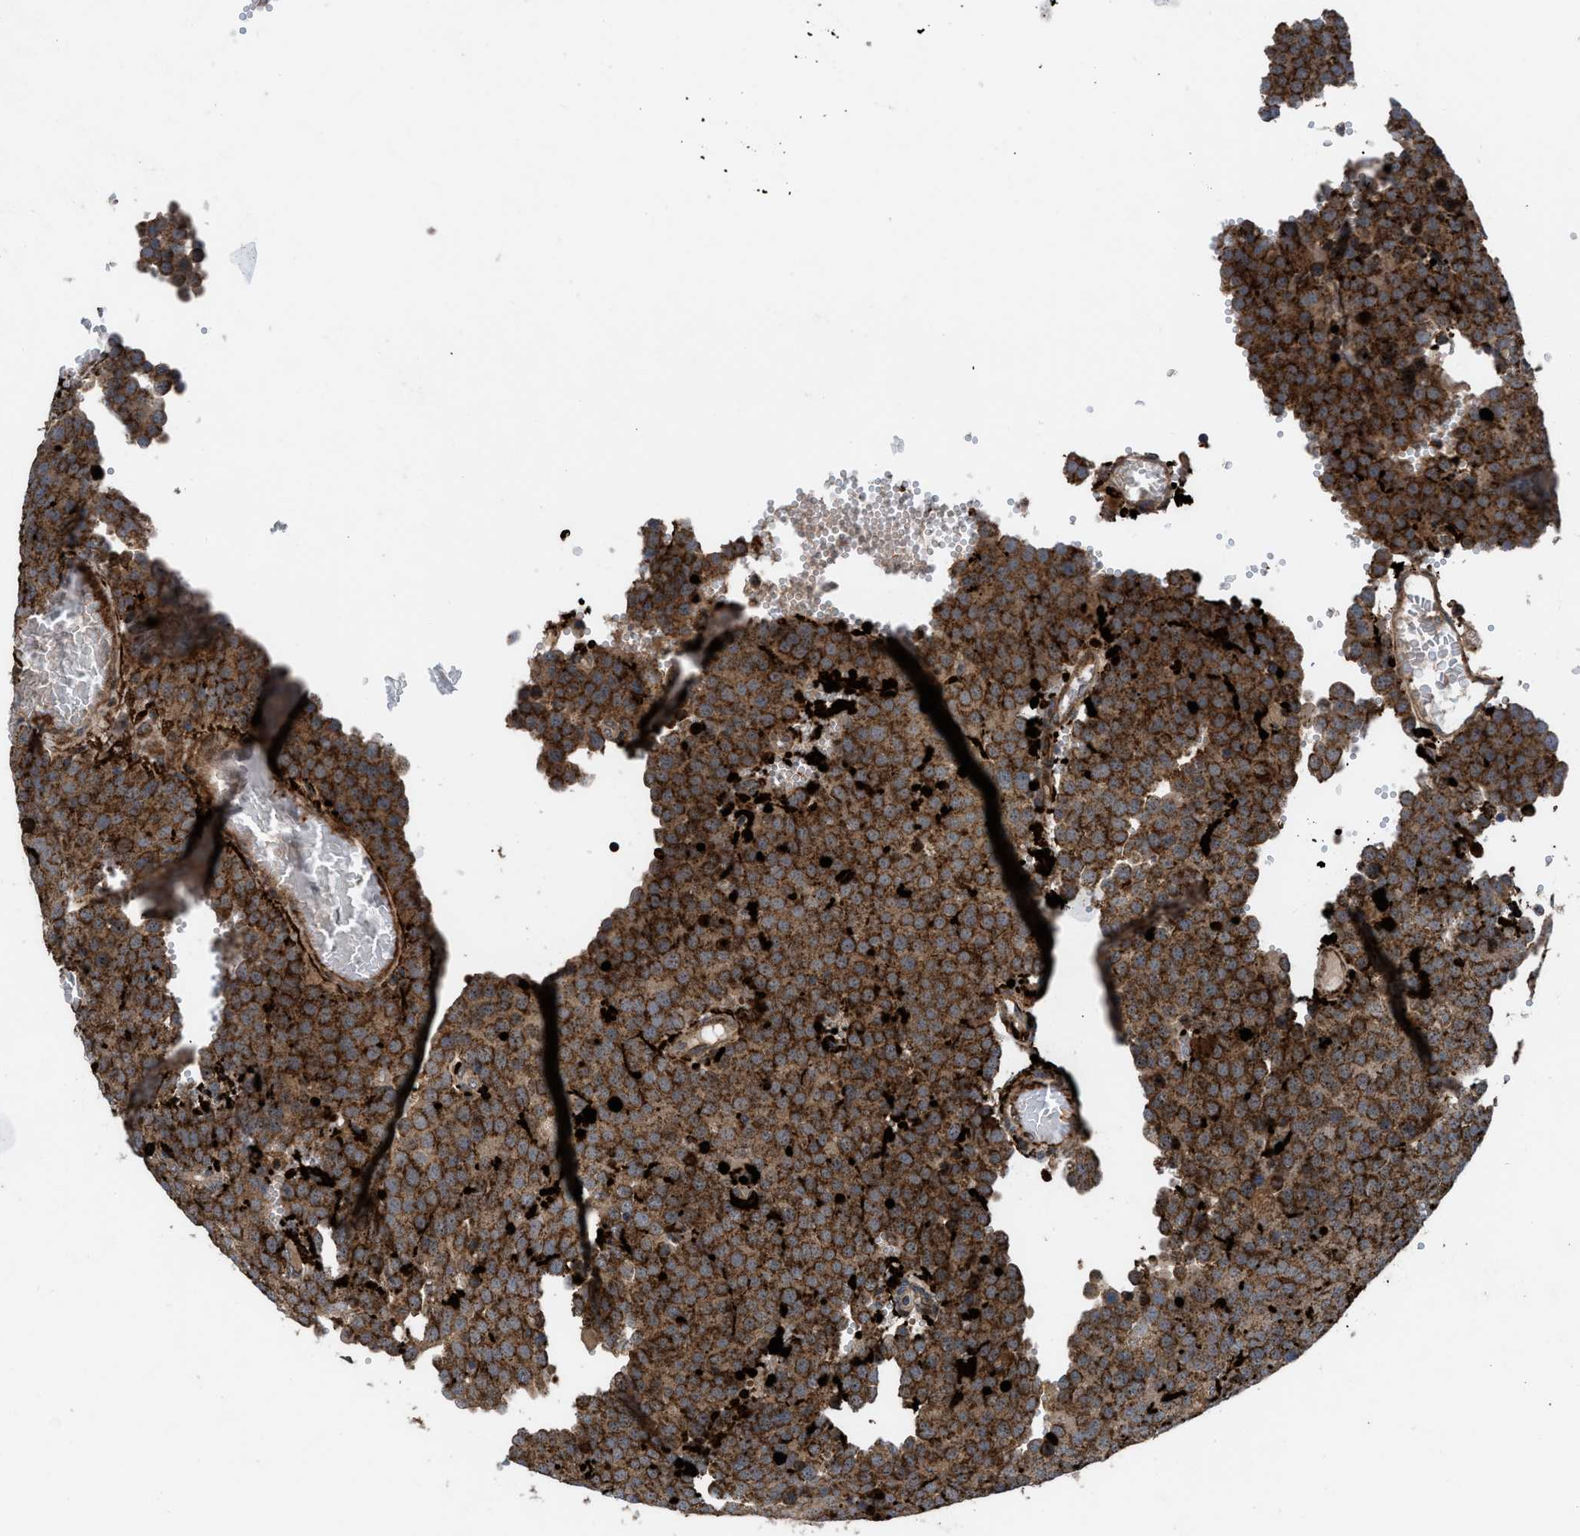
{"staining": {"intensity": "strong", "quantity": ">75%", "location": "cytoplasmic/membranous"}, "tissue": "testis cancer", "cell_type": "Tumor cells", "image_type": "cancer", "snomed": [{"axis": "morphology", "description": "Normal tissue, NOS"}, {"axis": "morphology", "description": "Seminoma, NOS"}, {"axis": "topography", "description": "Testis"}], "caption": "Testis cancer (seminoma) was stained to show a protein in brown. There is high levels of strong cytoplasmic/membranous staining in approximately >75% of tumor cells.", "gene": "AP3M2", "patient": {"sex": "male", "age": 71}}